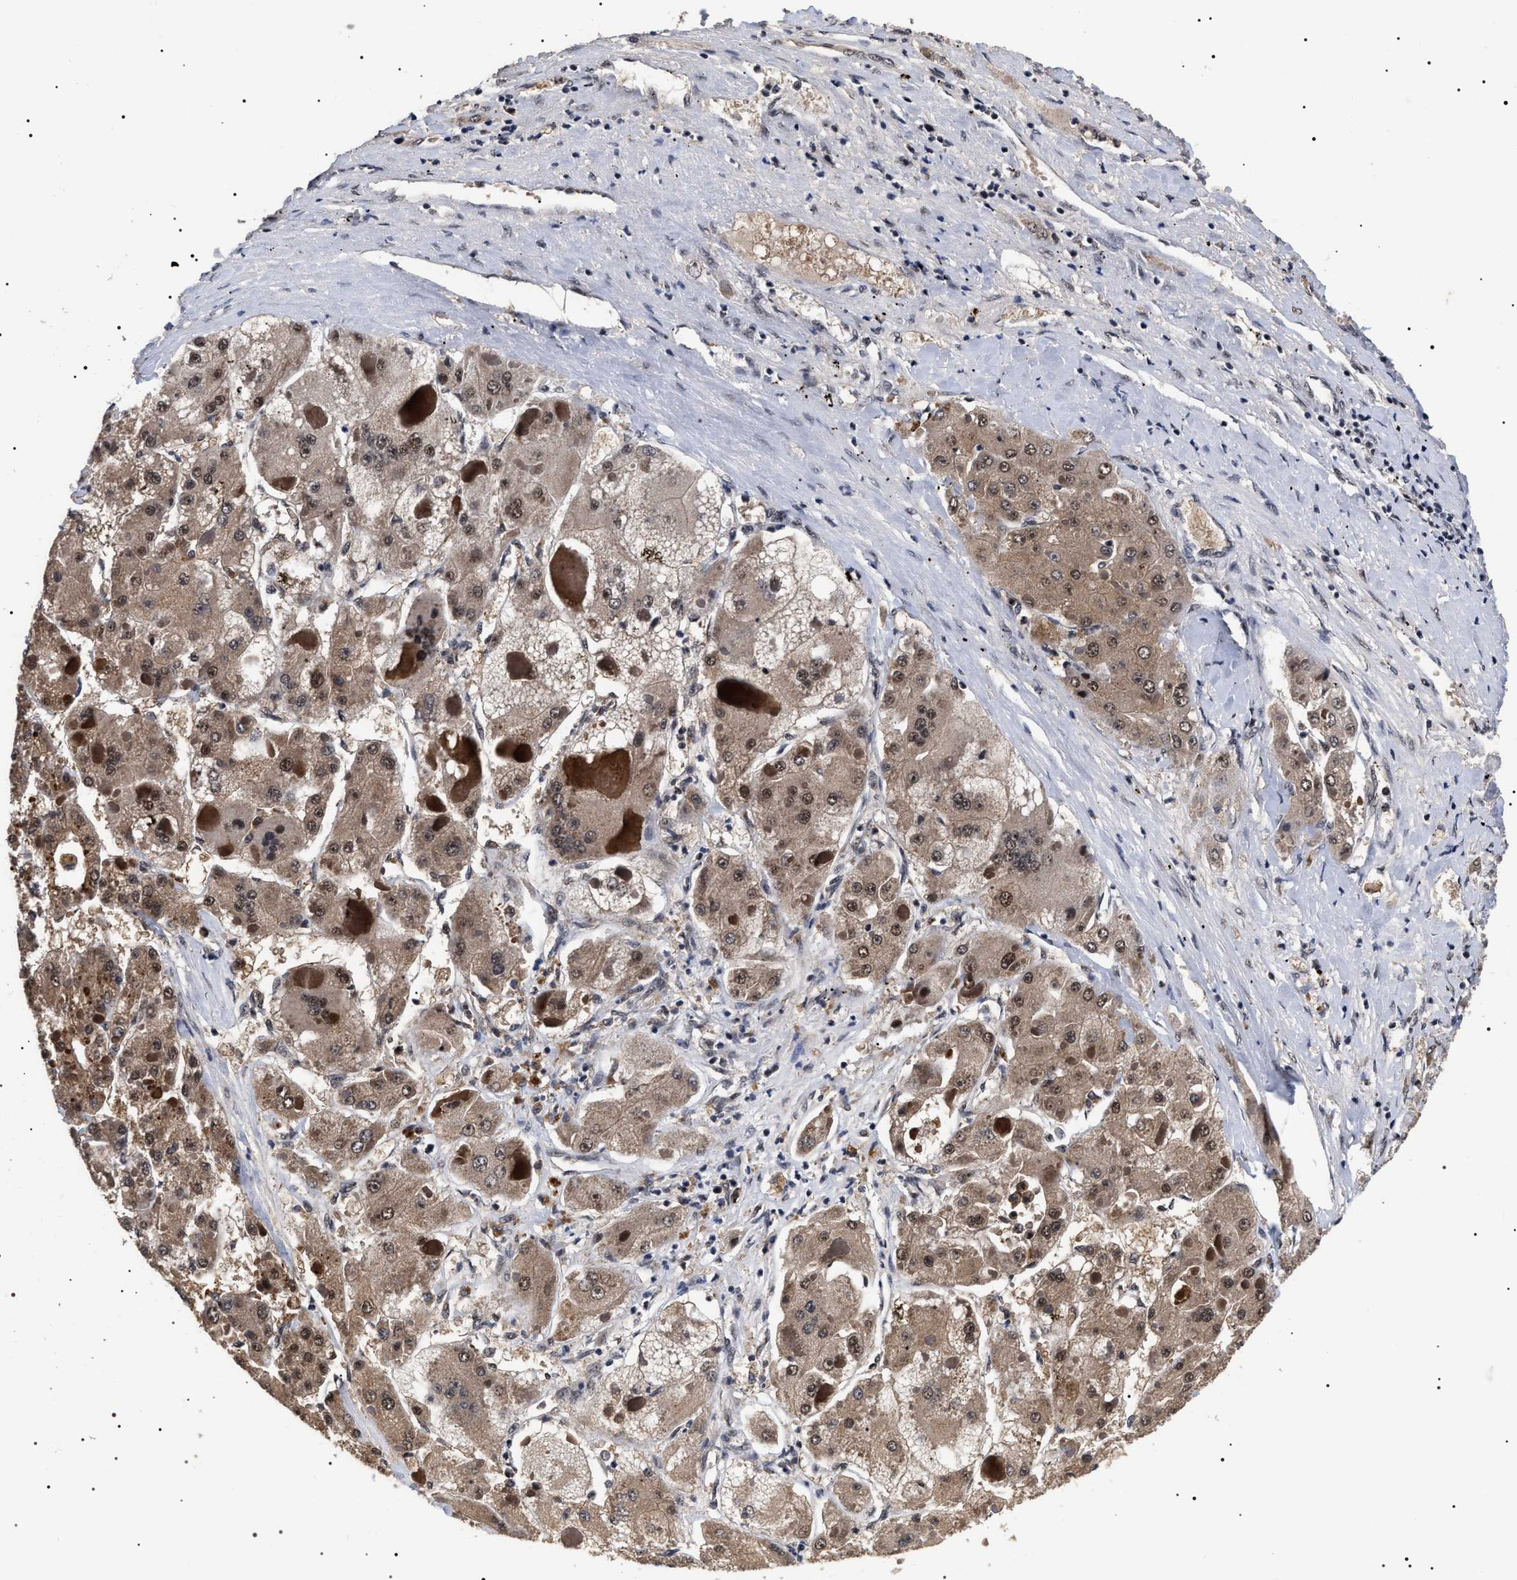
{"staining": {"intensity": "moderate", "quantity": ">75%", "location": "cytoplasmic/membranous,nuclear"}, "tissue": "liver cancer", "cell_type": "Tumor cells", "image_type": "cancer", "snomed": [{"axis": "morphology", "description": "Carcinoma, Hepatocellular, NOS"}, {"axis": "topography", "description": "Liver"}], "caption": "Liver cancer (hepatocellular carcinoma) was stained to show a protein in brown. There is medium levels of moderate cytoplasmic/membranous and nuclear staining in about >75% of tumor cells.", "gene": "CAAP1", "patient": {"sex": "female", "age": 73}}